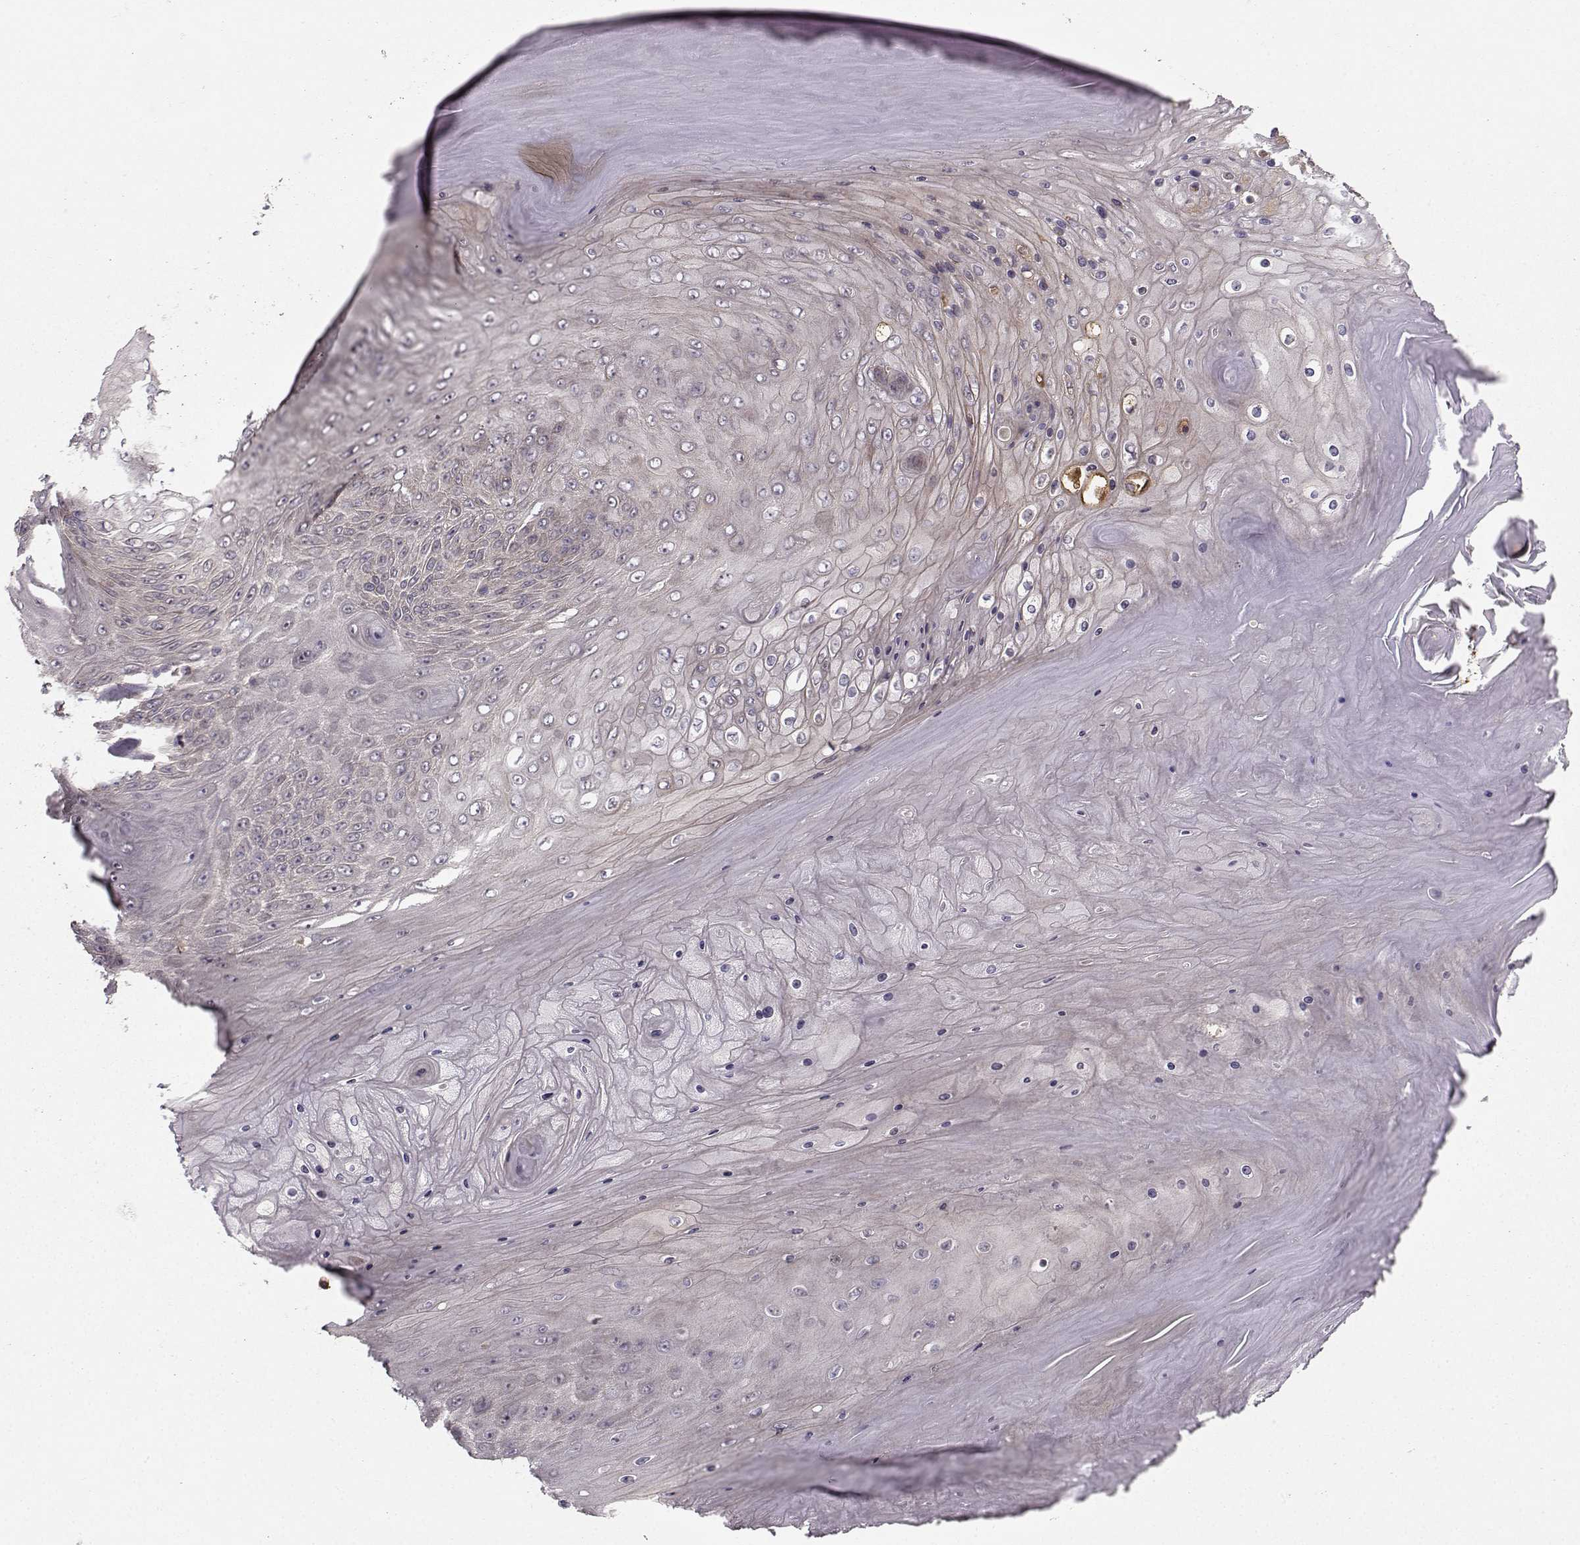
{"staining": {"intensity": "negative", "quantity": "none", "location": "none"}, "tissue": "skin cancer", "cell_type": "Tumor cells", "image_type": "cancer", "snomed": [{"axis": "morphology", "description": "Squamous cell carcinoma, NOS"}, {"axis": "topography", "description": "Skin"}], "caption": "Skin cancer (squamous cell carcinoma) was stained to show a protein in brown. There is no significant expression in tumor cells. Brightfield microscopy of immunohistochemistry stained with DAB (brown) and hematoxylin (blue), captured at high magnification.", "gene": "WNT6", "patient": {"sex": "male", "age": 62}}